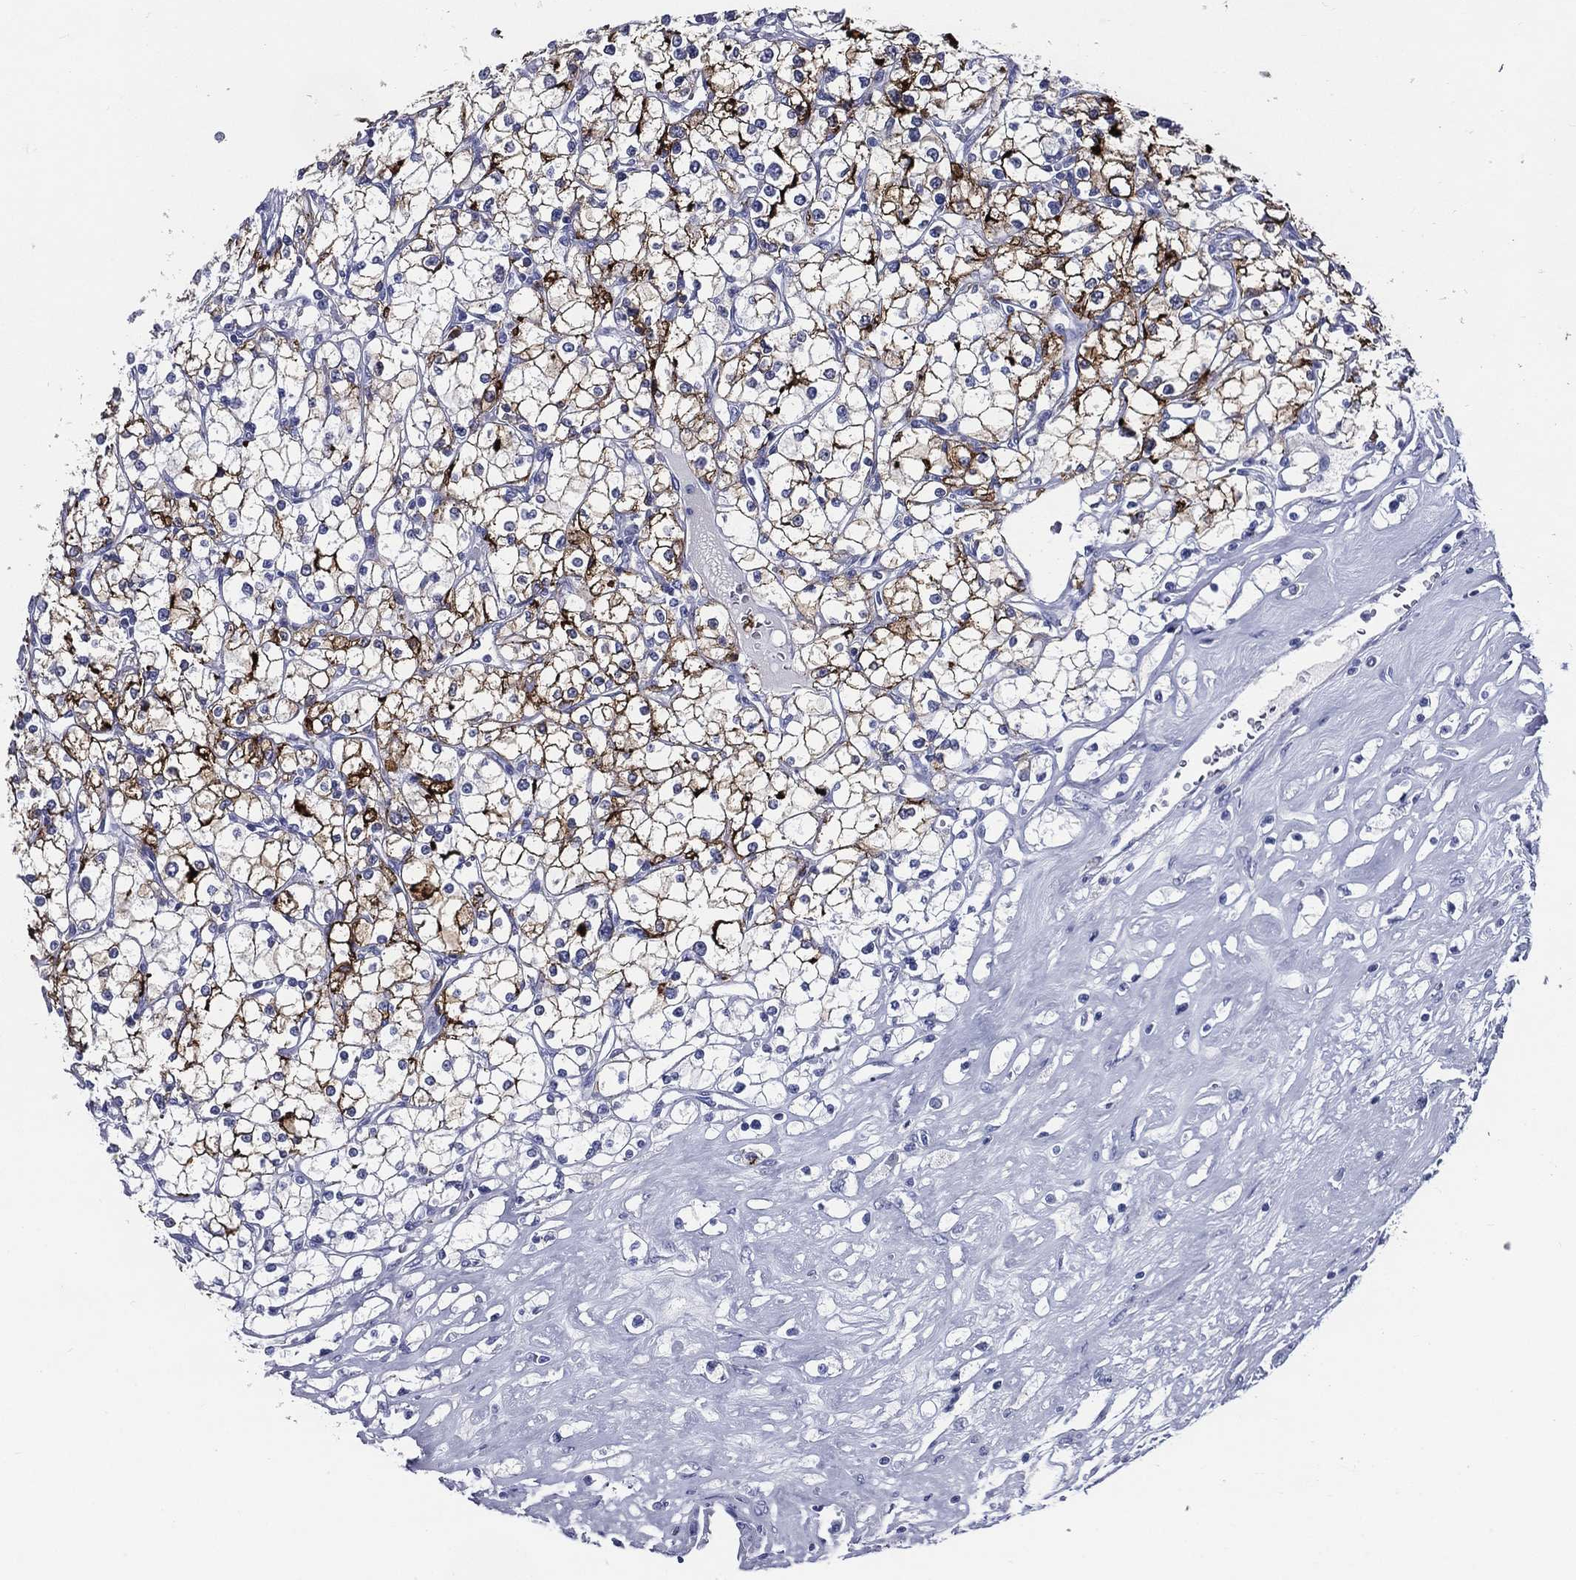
{"staining": {"intensity": "strong", "quantity": "<25%", "location": "cytoplasmic/membranous"}, "tissue": "renal cancer", "cell_type": "Tumor cells", "image_type": "cancer", "snomed": [{"axis": "morphology", "description": "Adenocarcinoma, NOS"}, {"axis": "topography", "description": "Kidney"}], "caption": "A high-resolution photomicrograph shows IHC staining of renal adenocarcinoma, which demonstrates strong cytoplasmic/membranous expression in approximately <25% of tumor cells.", "gene": "ACE2", "patient": {"sex": "male", "age": 67}}